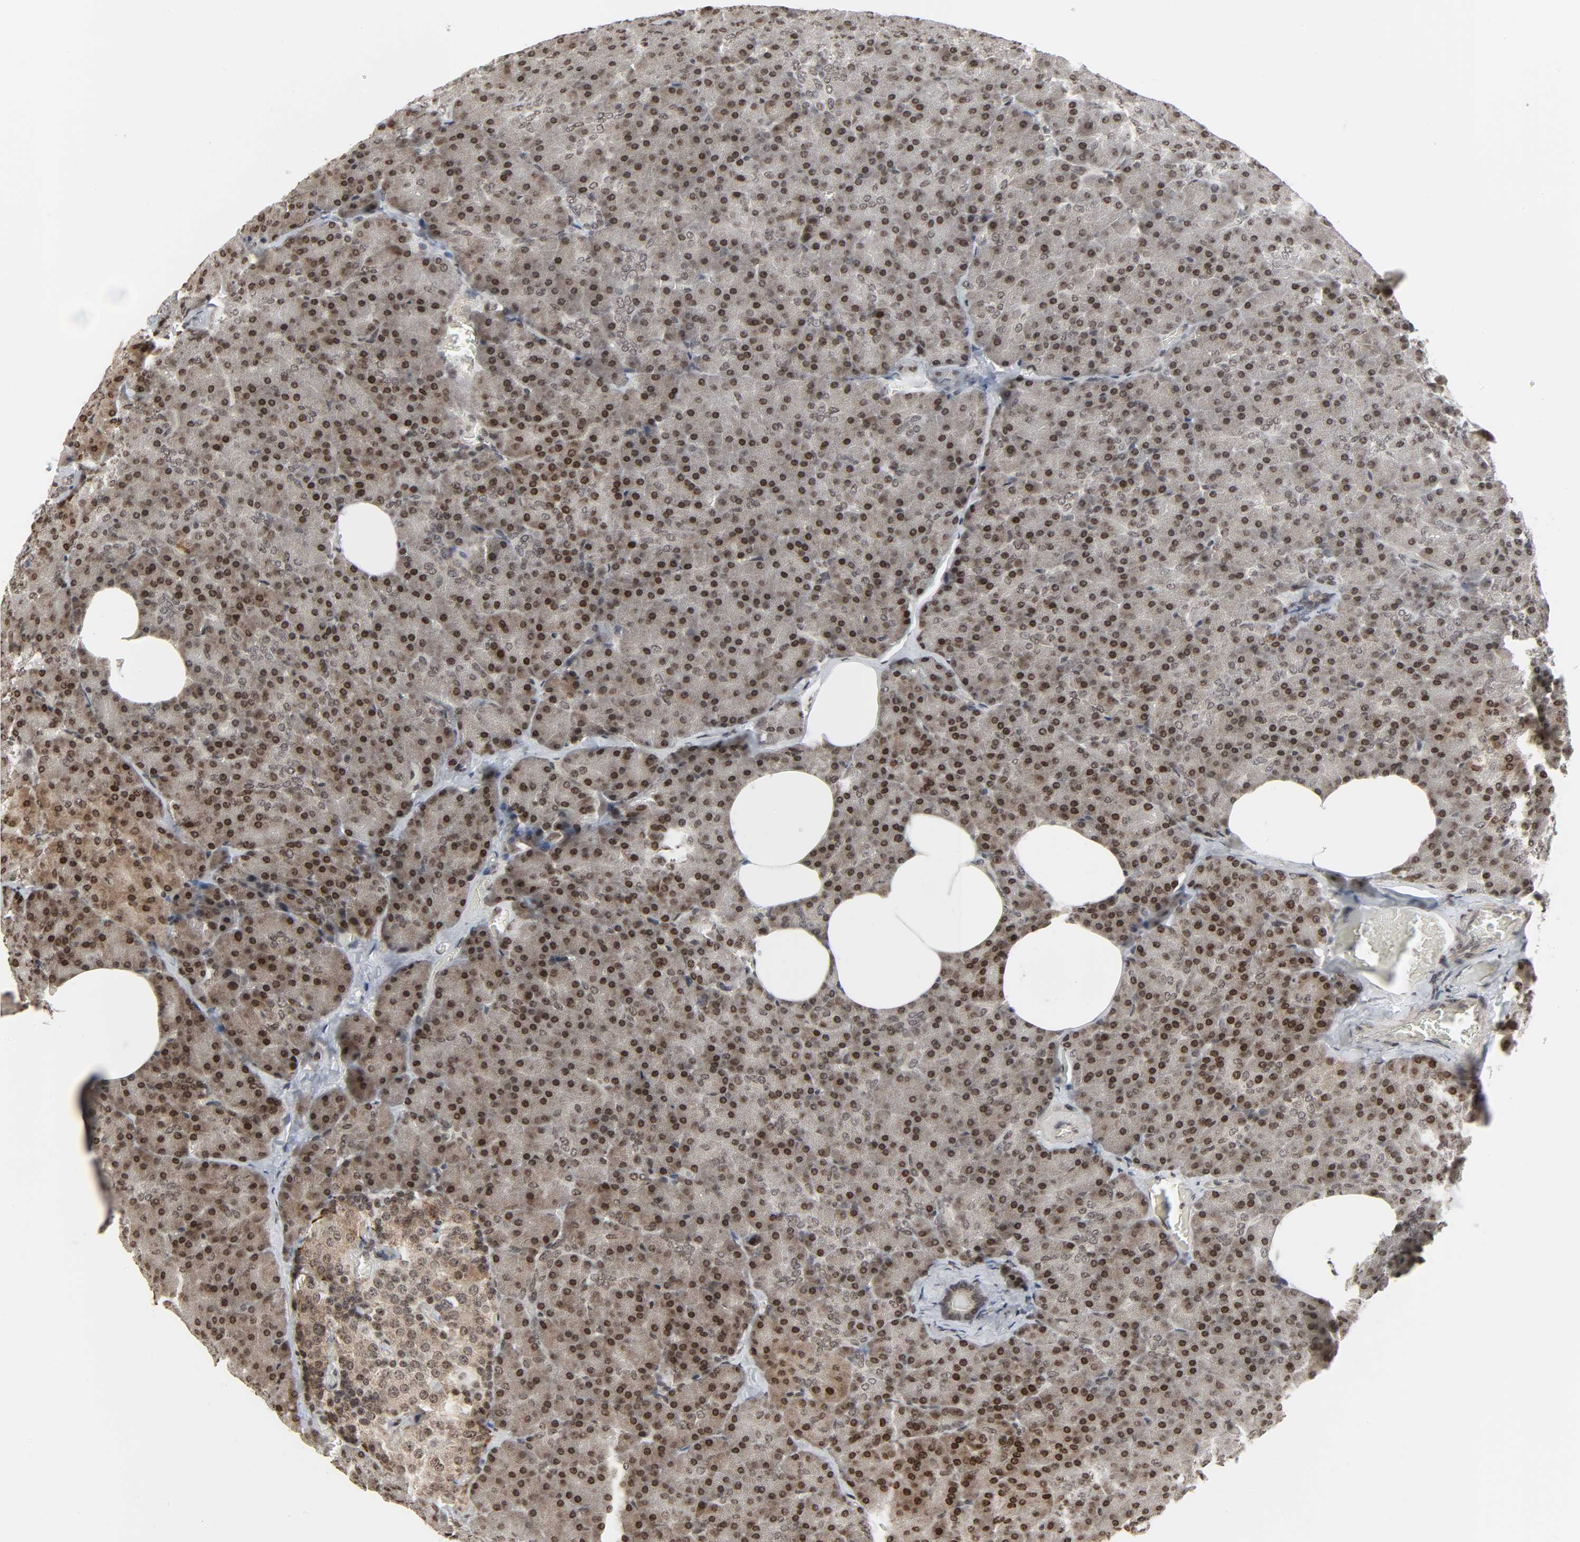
{"staining": {"intensity": "moderate", "quantity": ">75%", "location": "cytoplasmic/membranous,nuclear"}, "tissue": "pancreas", "cell_type": "Exocrine glandular cells", "image_type": "normal", "snomed": [{"axis": "morphology", "description": "Normal tissue, NOS"}, {"axis": "topography", "description": "Pancreas"}], "caption": "Immunohistochemistry (IHC) of normal pancreas displays medium levels of moderate cytoplasmic/membranous,nuclear positivity in approximately >75% of exocrine glandular cells.", "gene": "XRCC1", "patient": {"sex": "female", "age": 35}}